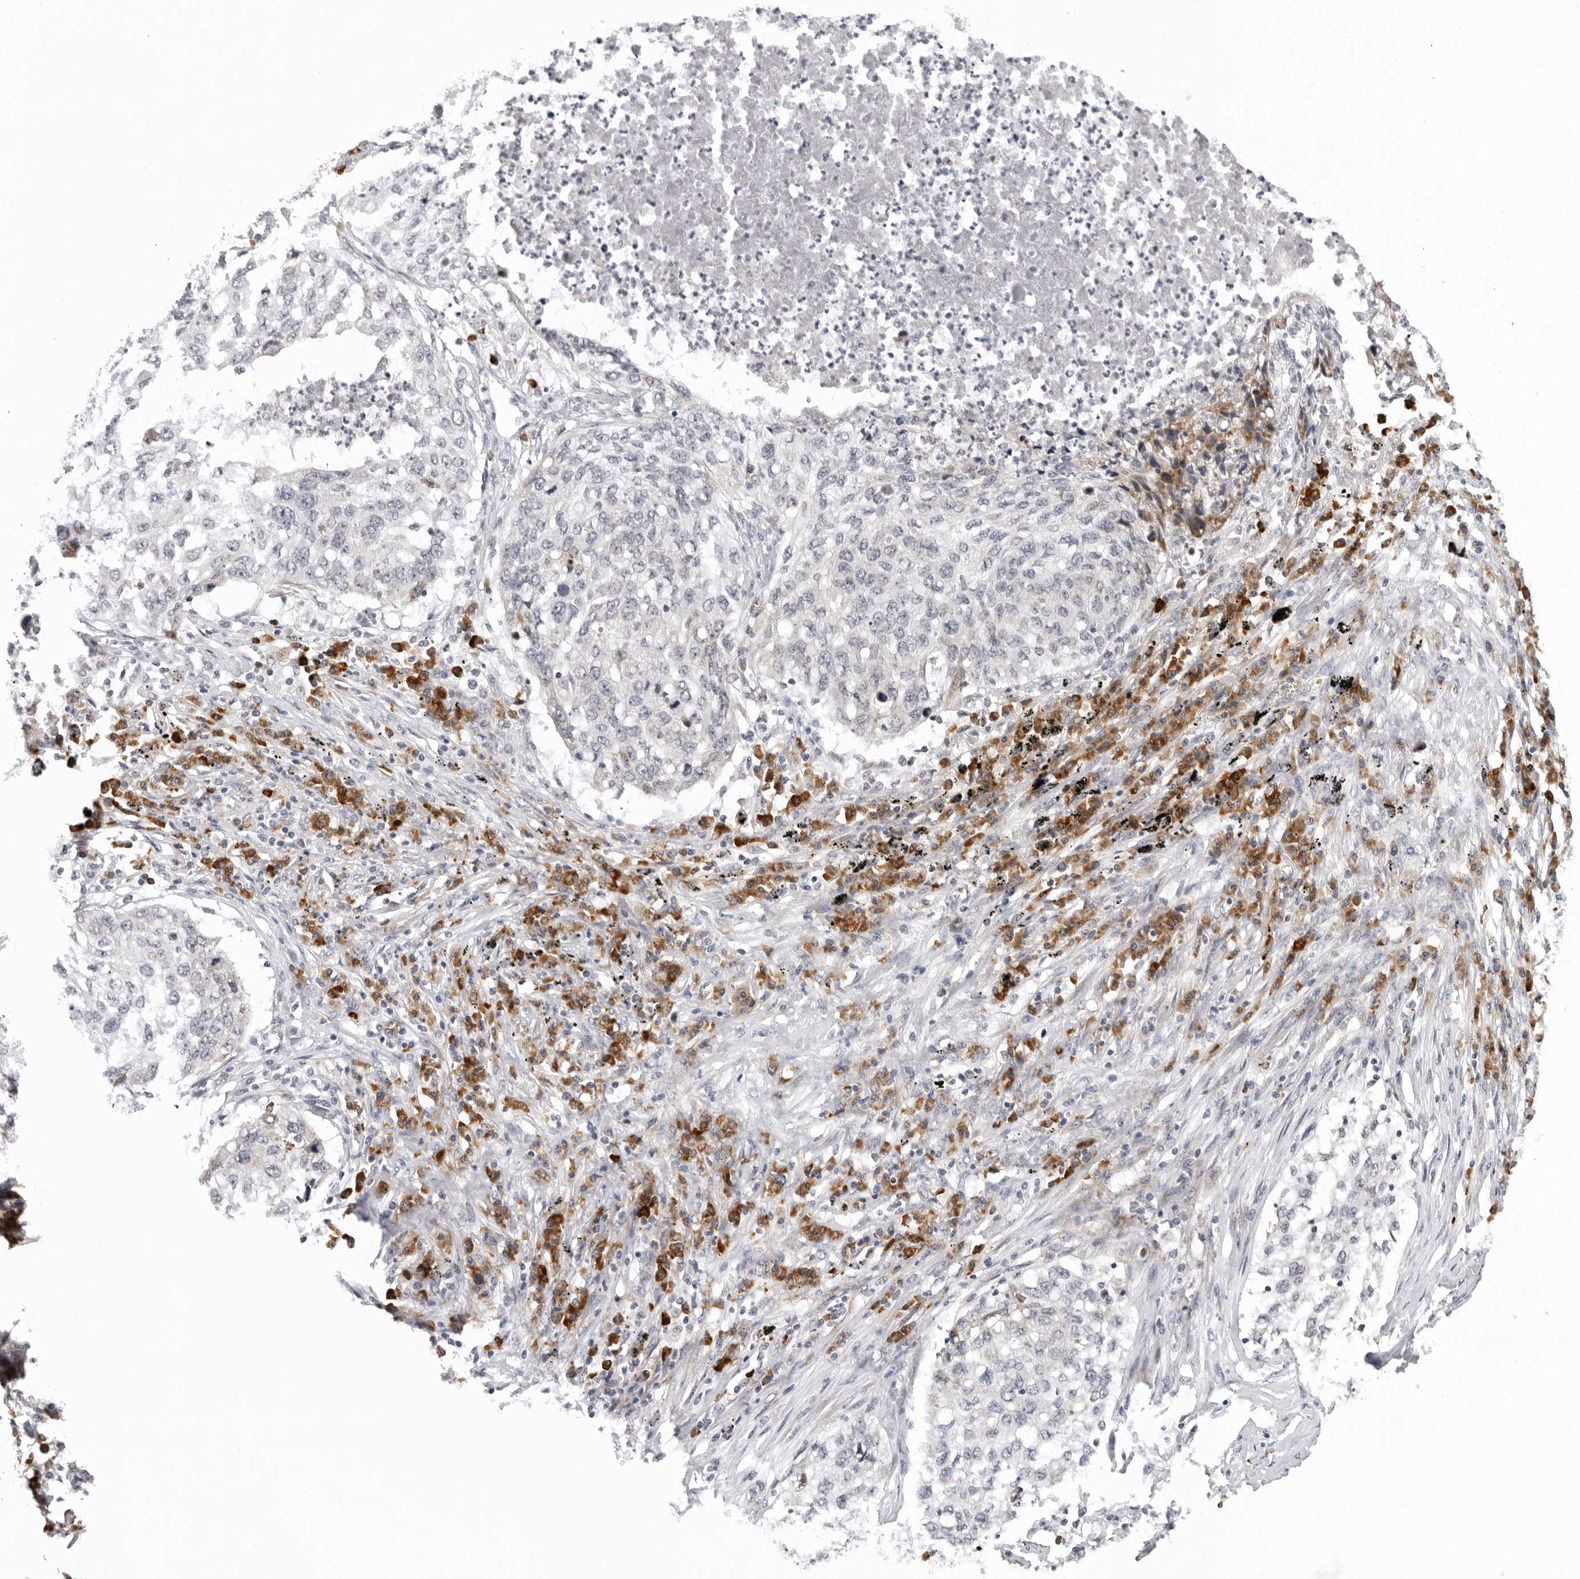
{"staining": {"intensity": "negative", "quantity": "none", "location": "none"}, "tissue": "lung cancer", "cell_type": "Tumor cells", "image_type": "cancer", "snomed": [{"axis": "morphology", "description": "Squamous cell carcinoma, NOS"}, {"axis": "topography", "description": "Lung"}], "caption": "Protein analysis of lung cancer reveals no significant expression in tumor cells.", "gene": "IL17RA", "patient": {"sex": "female", "age": 63}}